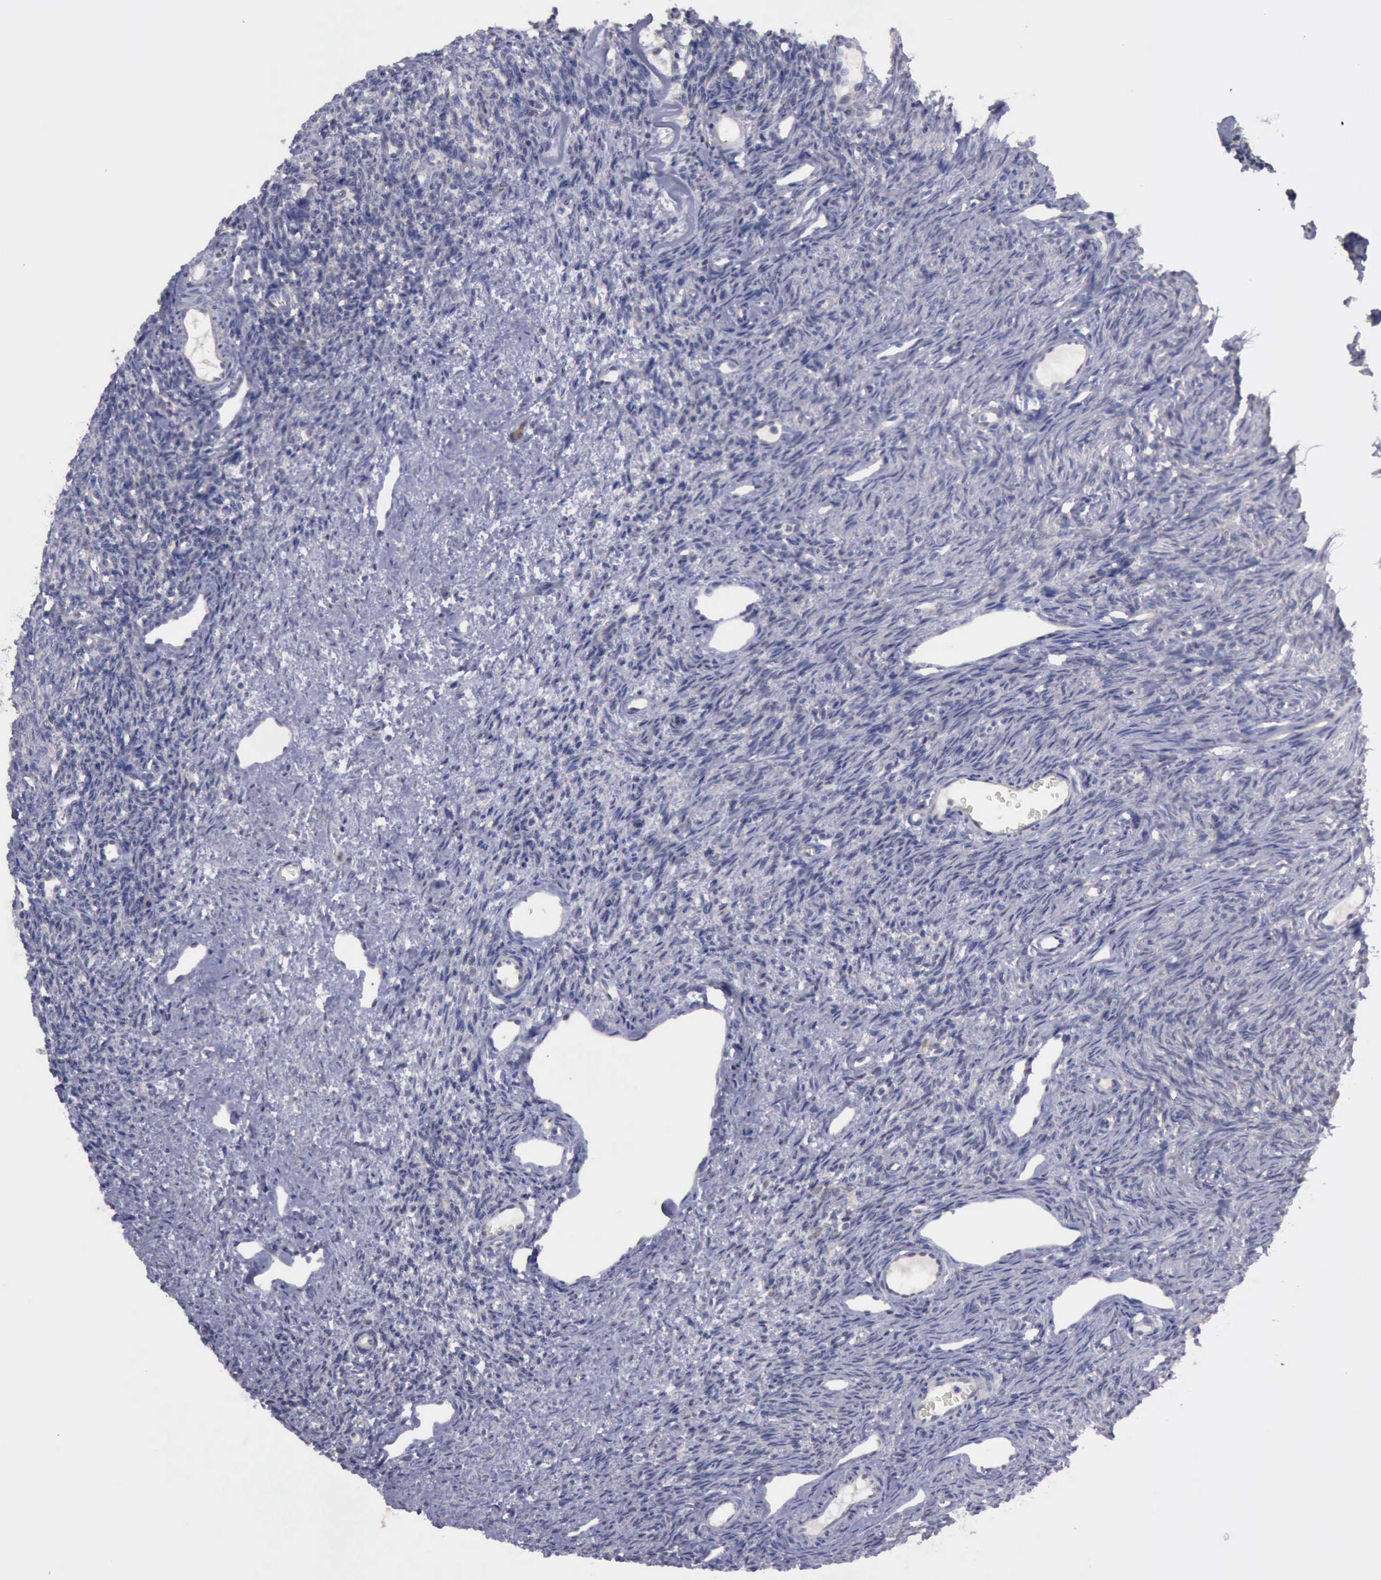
{"staining": {"intensity": "negative", "quantity": "none", "location": "none"}, "tissue": "ovary", "cell_type": "Ovarian stroma cells", "image_type": "normal", "snomed": [{"axis": "morphology", "description": "Normal tissue, NOS"}, {"axis": "topography", "description": "Ovary"}], "caption": "DAB immunohistochemical staining of unremarkable ovary displays no significant staining in ovarian stroma cells. (Immunohistochemistry, brightfield microscopy, high magnification).", "gene": "PHKA1", "patient": {"sex": "female", "age": 33}}